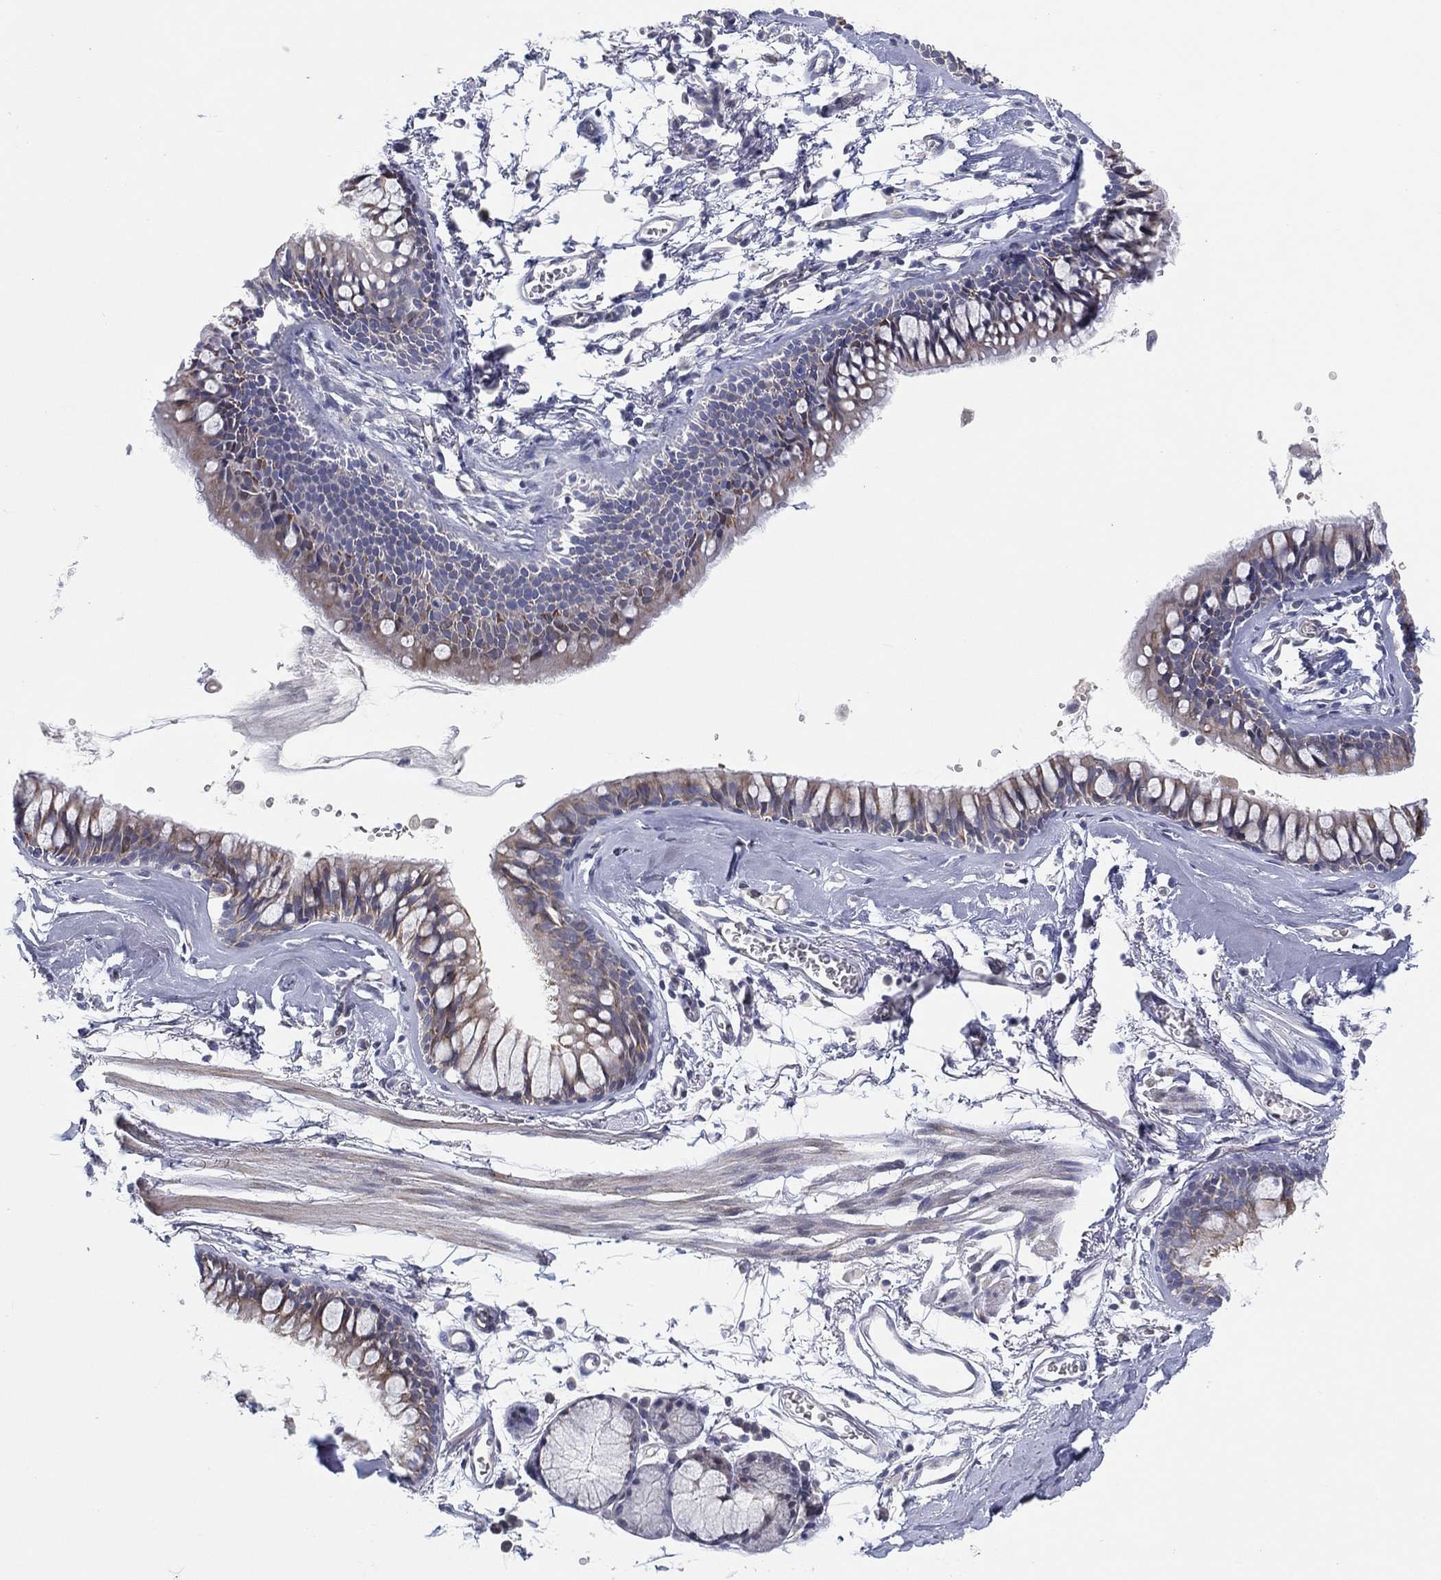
{"staining": {"intensity": "negative", "quantity": "none", "location": "none"}, "tissue": "soft tissue", "cell_type": "Fibroblasts", "image_type": "normal", "snomed": [{"axis": "morphology", "description": "Normal tissue, NOS"}, {"axis": "topography", "description": "Cartilage tissue"}, {"axis": "topography", "description": "Bronchus"}], "caption": "Immunohistochemical staining of unremarkable soft tissue displays no significant staining in fibroblasts. (DAB (3,3'-diaminobenzidine) immunohistochemistry (IHC) visualized using brightfield microscopy, high magnification).", "gene": "HEATR4", "patient": {"sex": "female", "age": 79}}